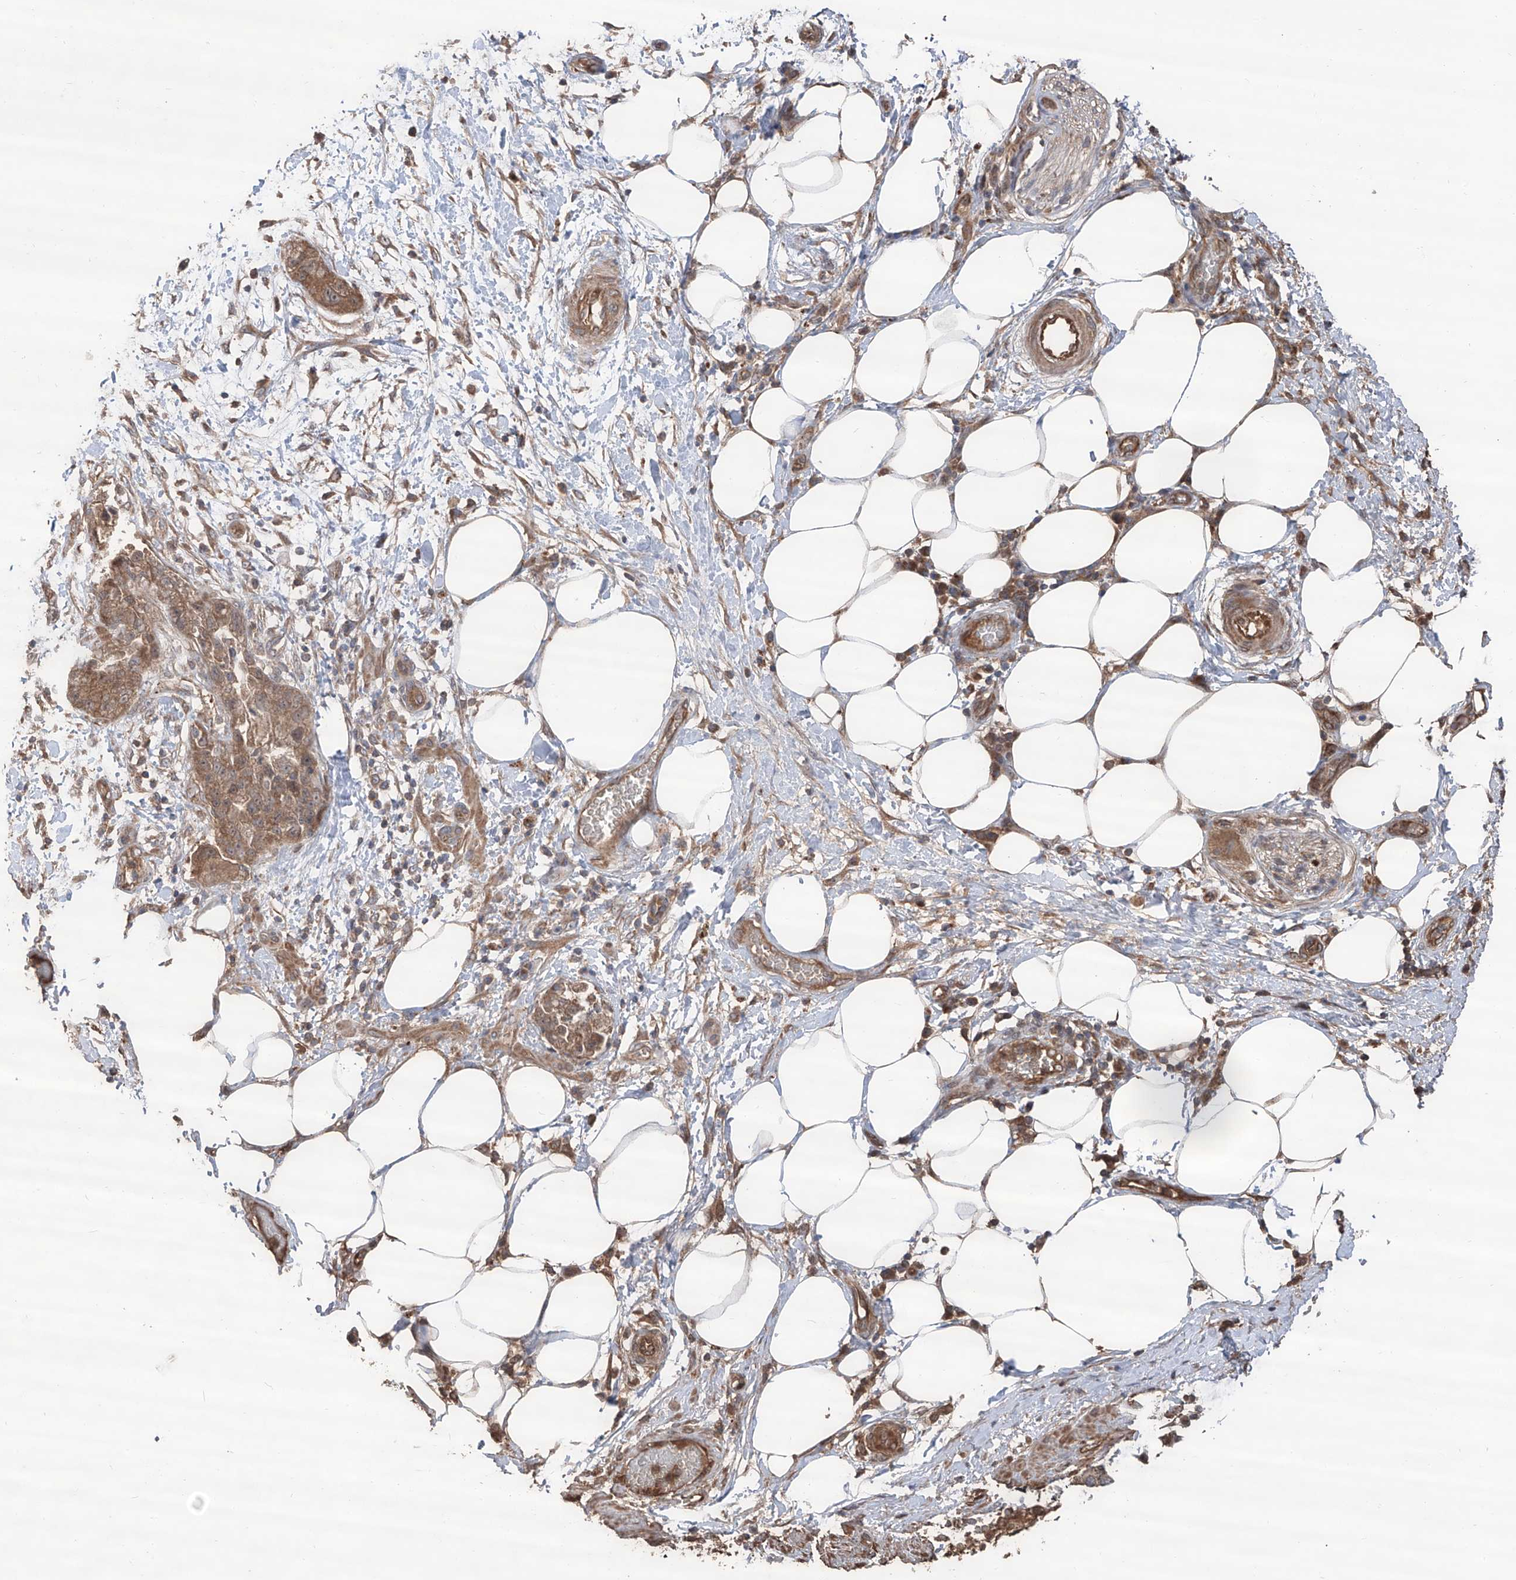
{"staining": {"intensity": "moderate", "quantity": ">75%", "location": "cytoplasmic/membranous"}, "tissue": "pancreatic cancer", "cell_type": "Tumor cells", "image_type": "cancer", "snomed": [{"axis": "morphology", "description": "Adenocarcinoma, NOS"}, {"axis": "topography", "description": "Pancreas"}], "caption": "A brown stain shows moderate cytoplasmic/membranous positivity of a protein in human pancreatic cancer tumor cells.", "gene": "EDN1", "patient": {"sex": "female", "age": 78}}